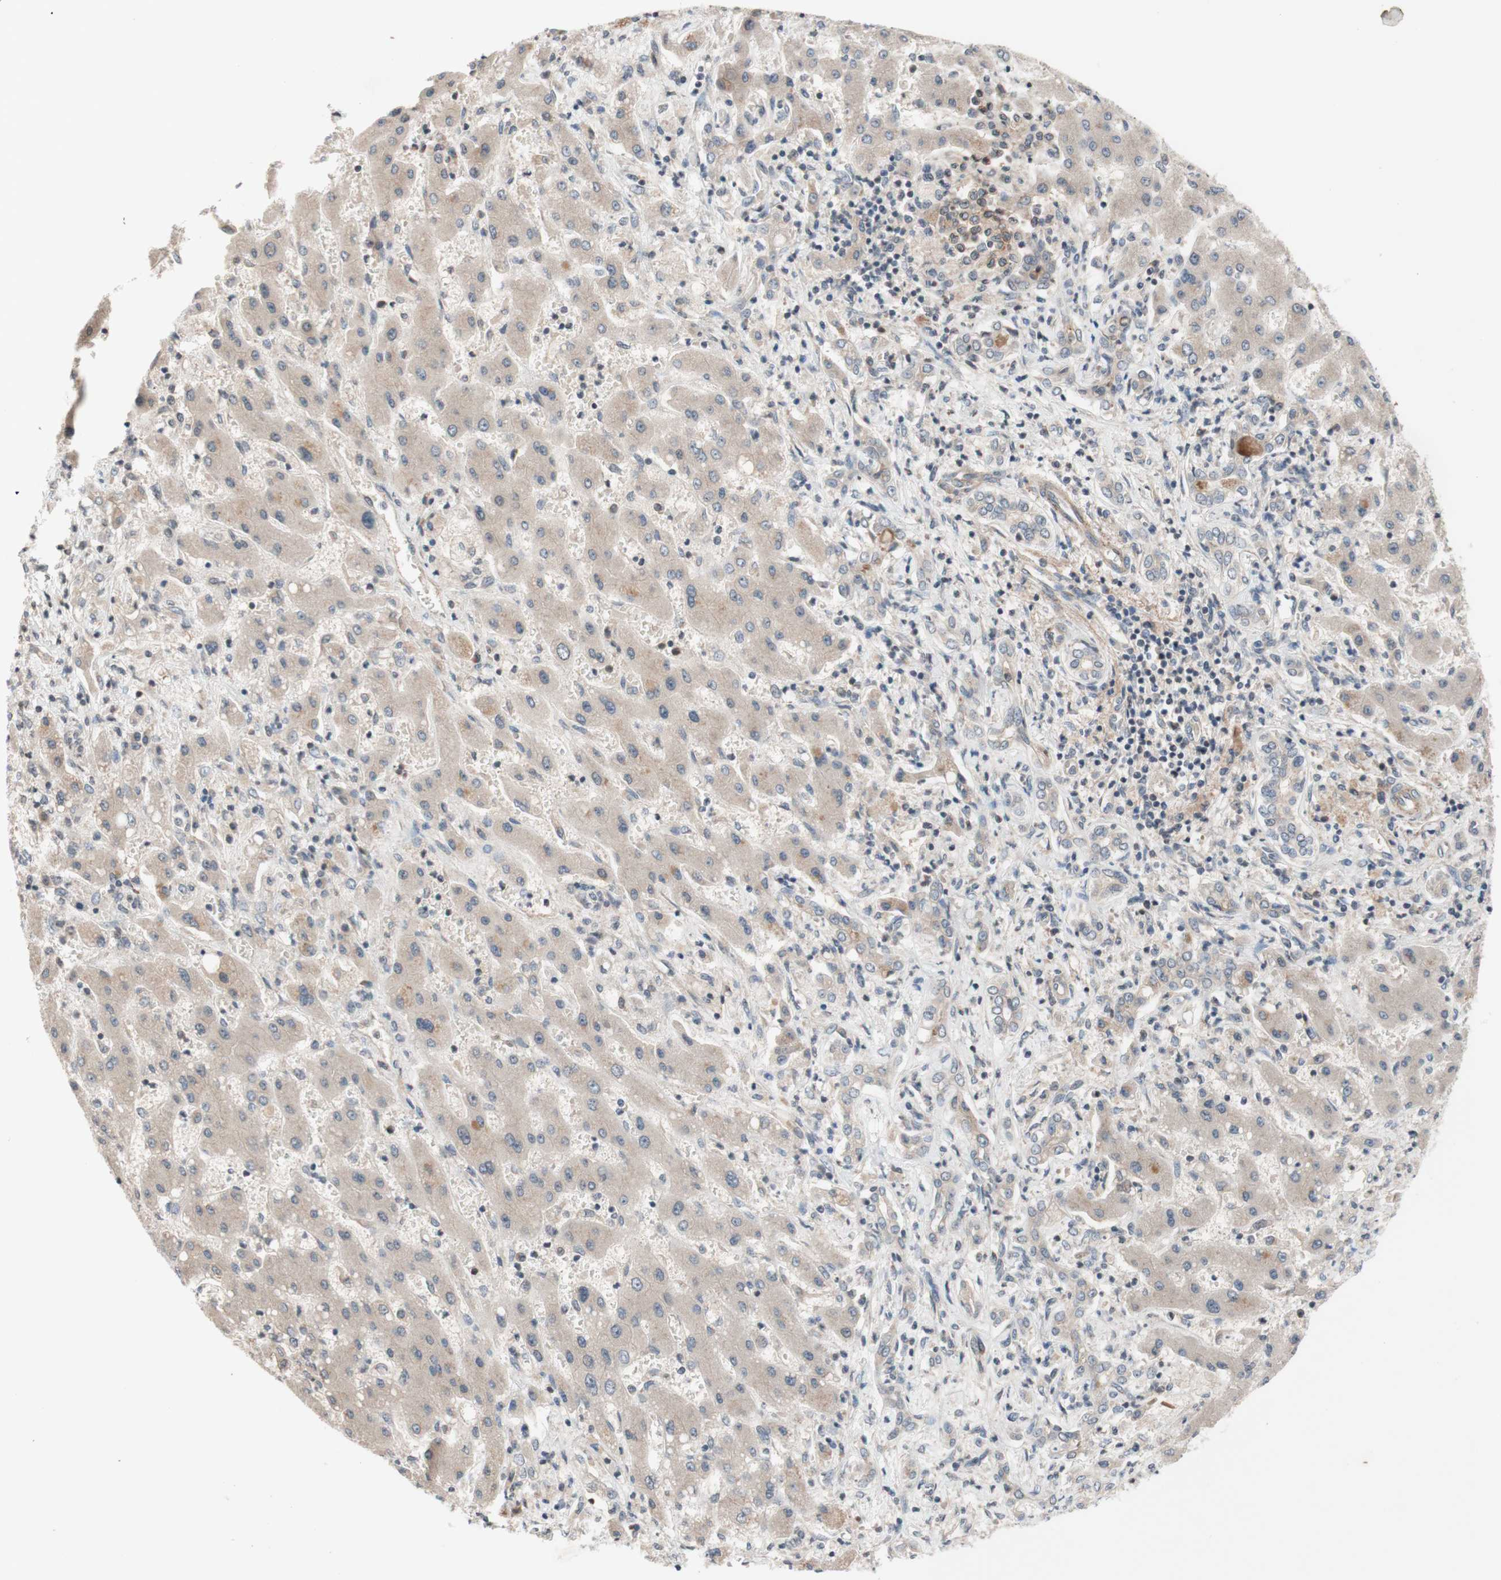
{"staining": {"intensity": "weak", "quantity": ">75%", "location": "cytoplasmic/membranous"}, "tissue": "liver cancer", "cell_type": "Tumor cells", "image_type": "cancer", "snomed": [{"axis": "morphology", "description": "Cholangiocarcinoma"}, {"axis": "topography", "description": "Liver"}], "caption": "Immunohistochemical staining of human liver cancer (cholangiocarcinoma) reveals low levels of weak cytoplasmic/membranous protein staining in approximately >75% of tumor cells.", "gene": "CD55", "patient": {"sex": "male", "age": 50}}